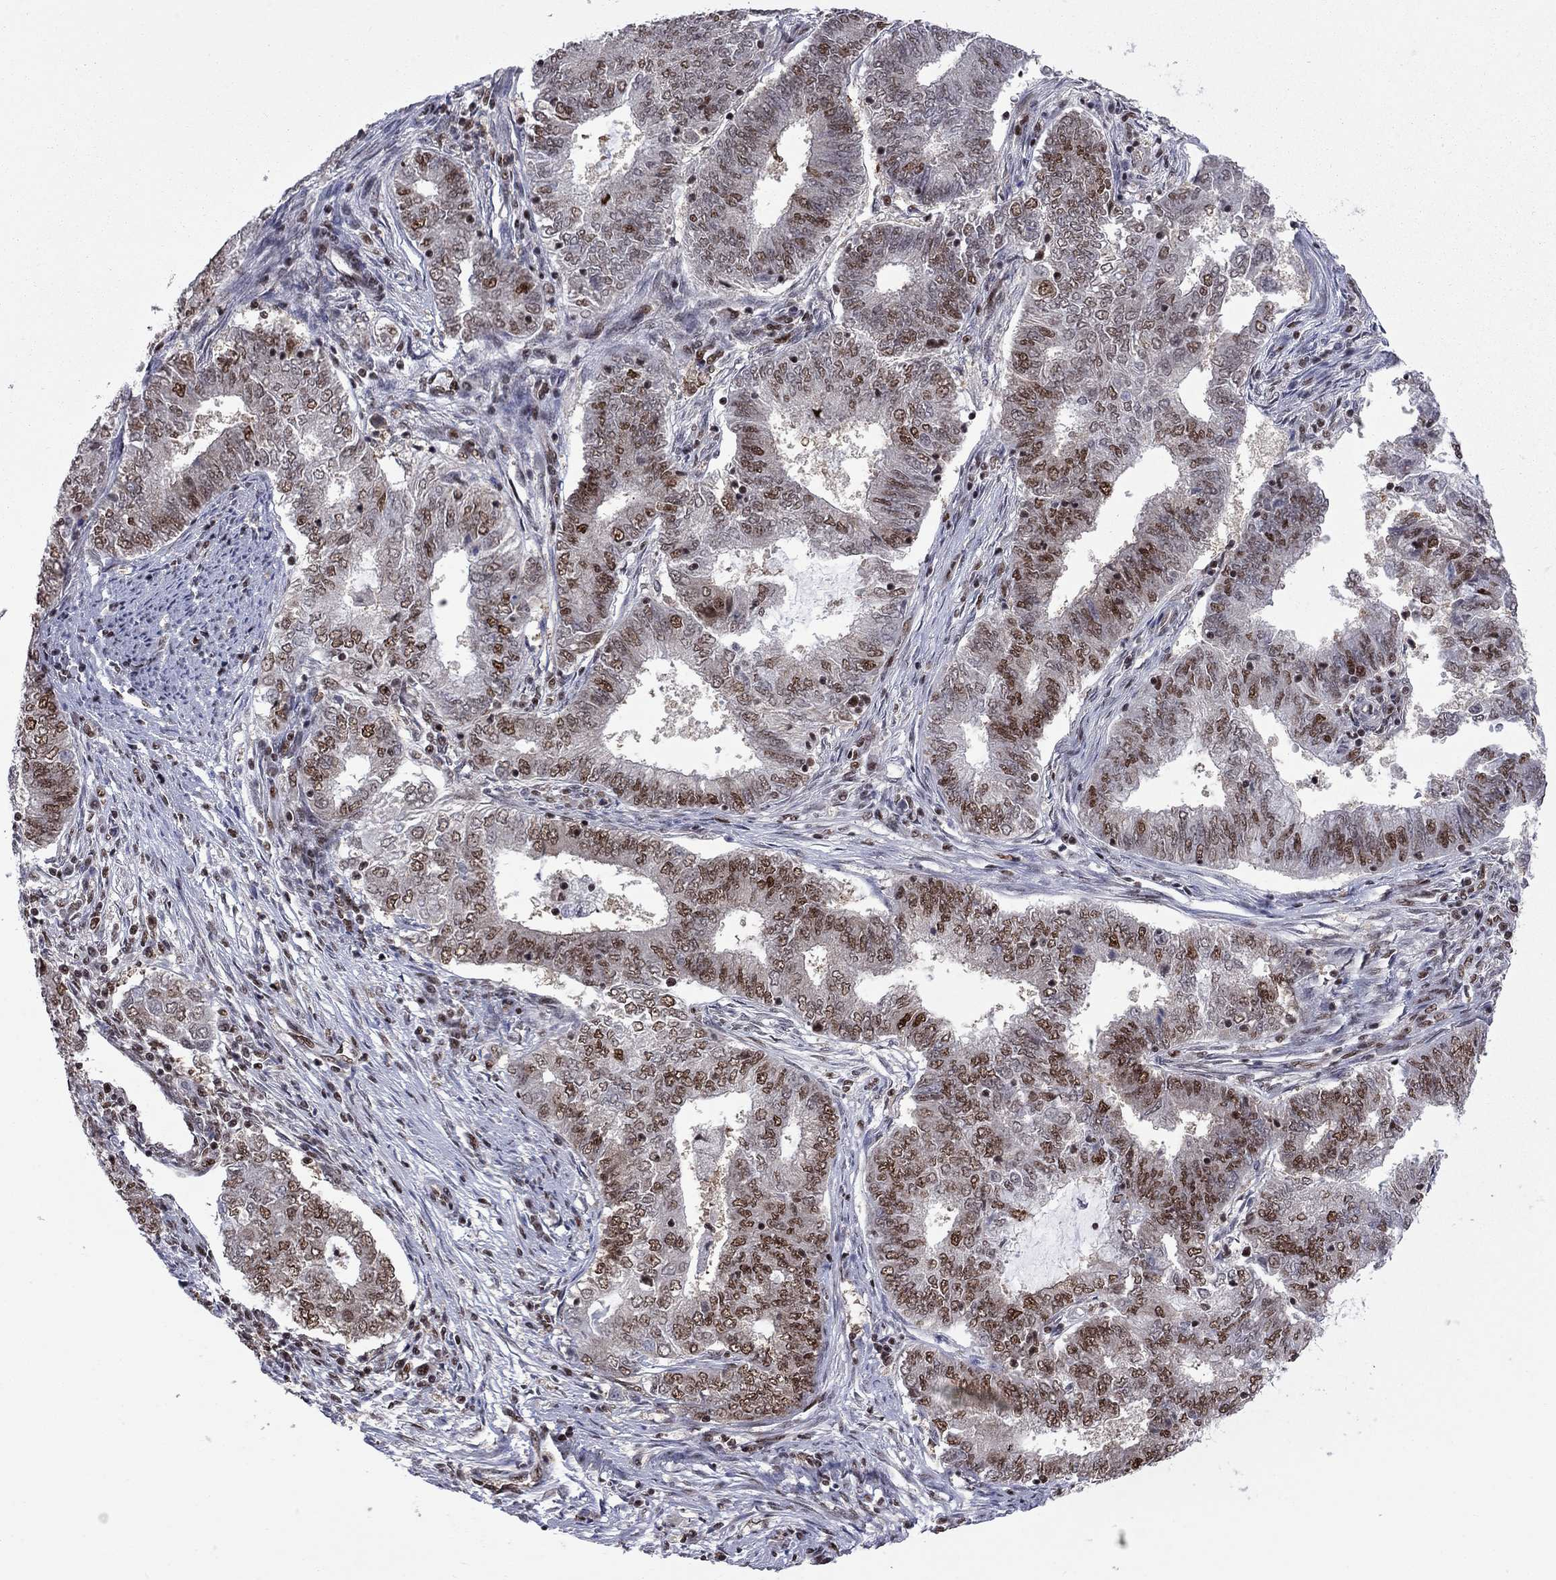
{"staining": {"intensity": "strong", "quantity": "<25%", "location": "nuclear"}, "tissue": "endometrial cancer", "cell_type": "Tumor cells", "image_type": "cancer", "snomed": [{"axis": "morphology", "description": "Adenocarcinoma, NOS"}, {"axis": "topography", "description": "Endometrium"}], "caption": "Endometrial adenocarcinoma stained for a protein demonstrates strong nuclear positivity in tumor cells.", "gene": "MED25", "patient": {"sex": "female", "age": 62}}